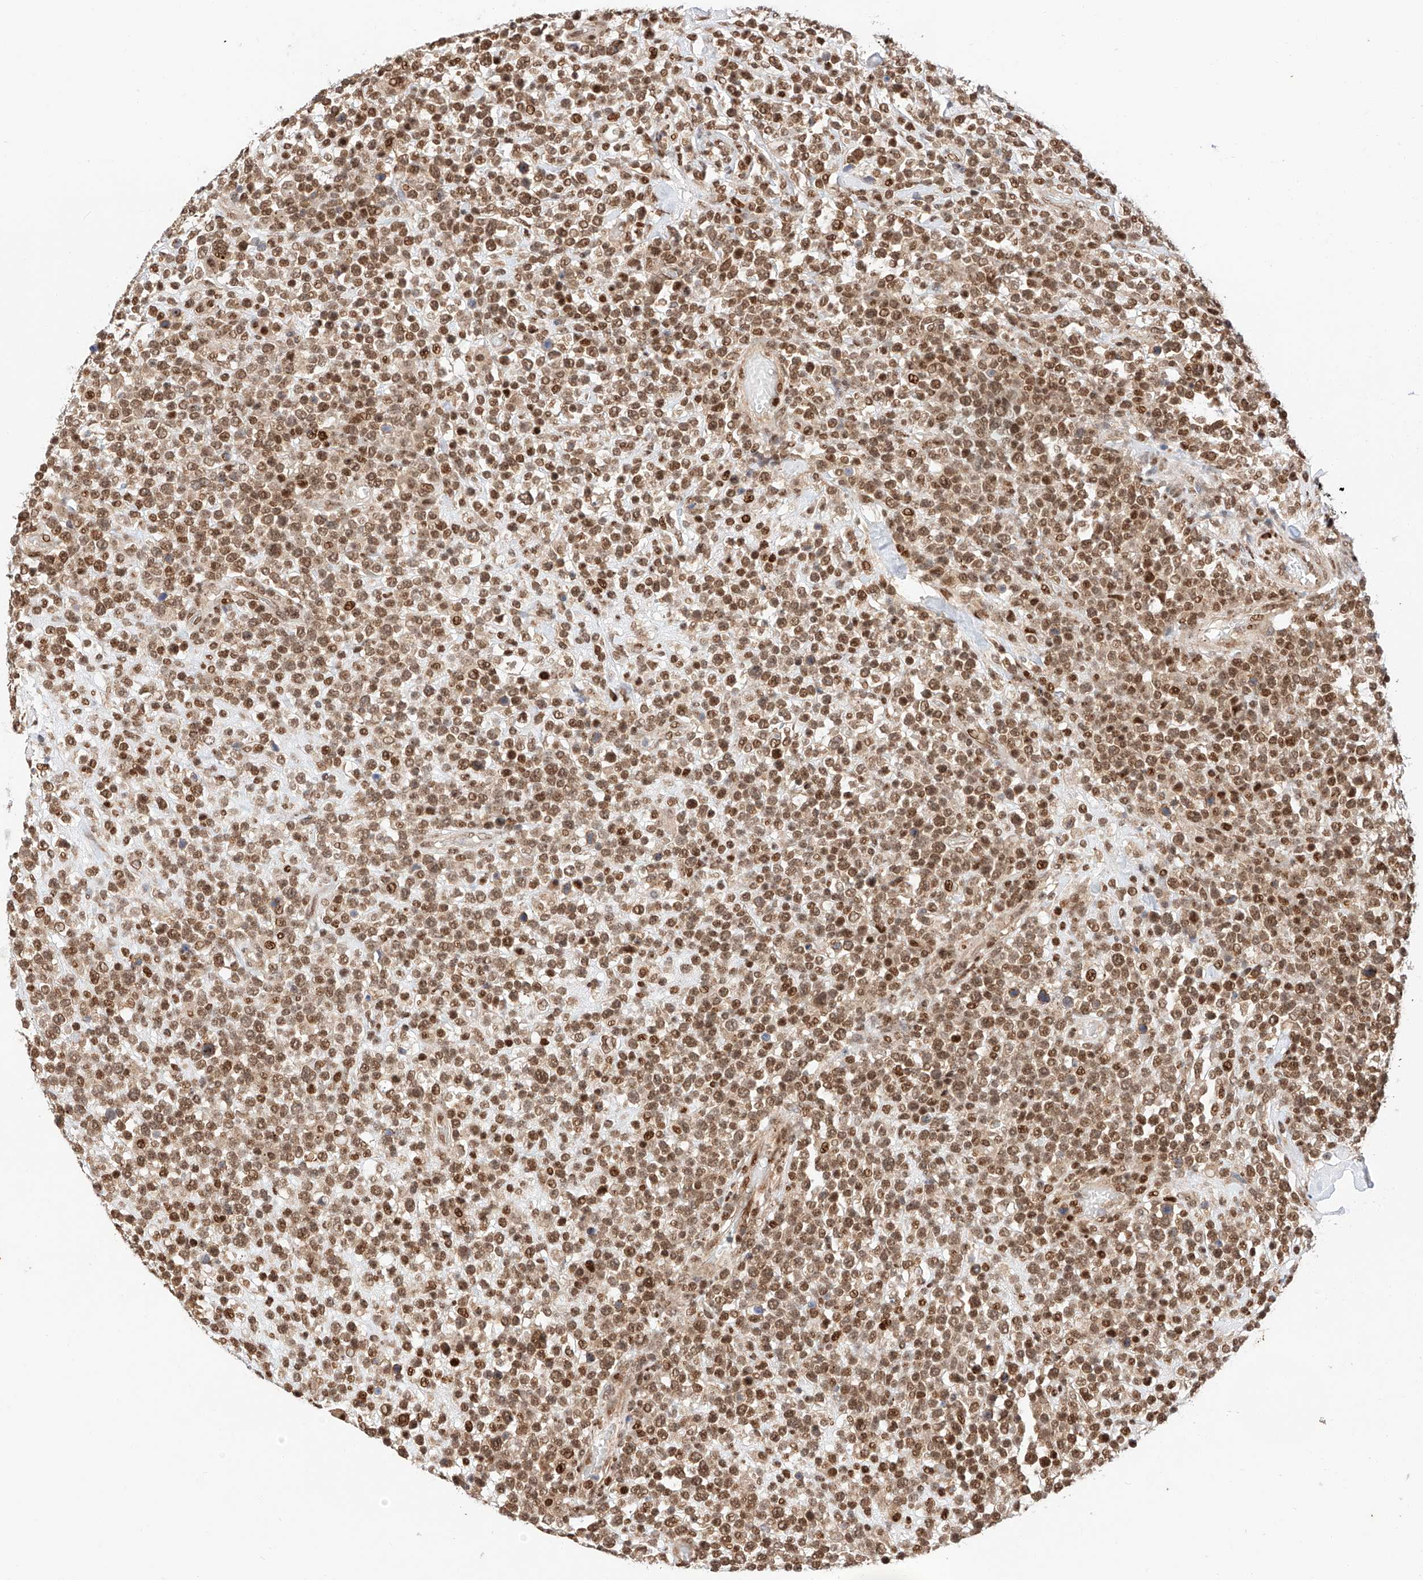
{"staining": {"intensity": "moderate", "quantity": ">75%", "location": "nuclear"}, "tissue": "lymphoma", "cell_type": "Tumor cells", "image_type": "cancer", "snomed": [{"axis": "morphology", "description": "Malignant lymphoma, non-Hodgkin's type, High grade"}, {"axis": "topography", "description": "Colon"}], "caption": "Immunohistochemistry (IHC) micrograph of neoplastic tissue: human malignant lymphoma, non-Hodgkin's type (high-grade) stained using immunohistochemistry (IHC) displays medium levels of moderate protein expression localized specifically in the nuclear of tumor cells, appearing as a nuclear brown color.", "gene": "HDAC9", "patient": {"sex": "female", "age": 53}}